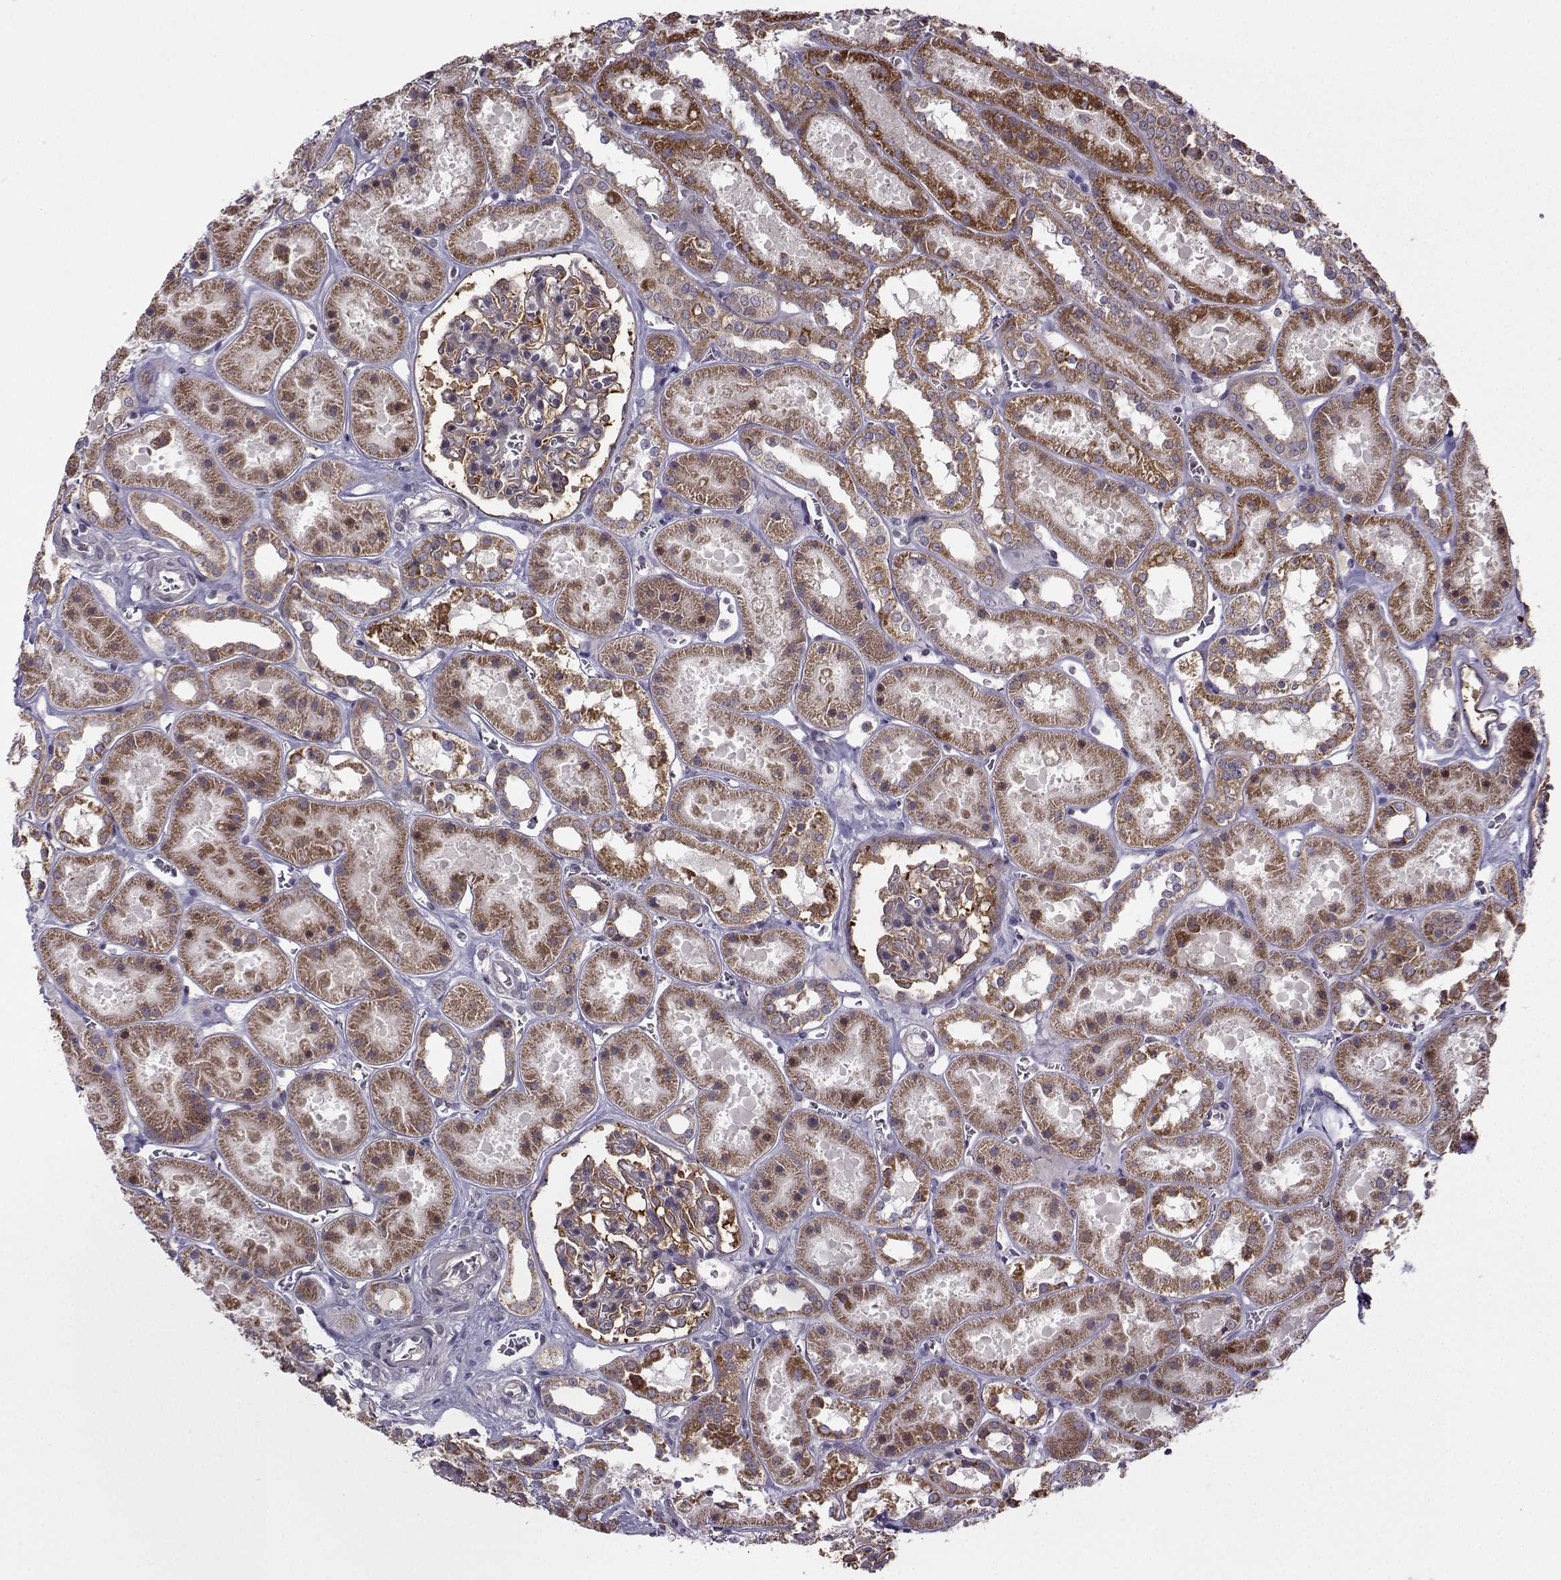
{"staining": {"intensity": "strong", "quantity": "25%-75%", "location": "cytoplasmic/membranous"}, "tissue": "kidney", "cell_type": "Cells in glomeruli", "image_type": "normal", "snomed": [{"axis": "morphology", "description": "Normal tissue, NOS"}, {"axis": "topography", "description": "Kidney"}], "caption": "Immunohistochemistry (IHC) of benign human kidney reveals high levels of strong cytoplasmic/membranous positivity in about 25%-75% of cells in glomeruli. Ihc stains the protein in brown and the nuclei are stained blue.", "gene": "NECAB3", "patient": {"sex": "female", "age": 41}}